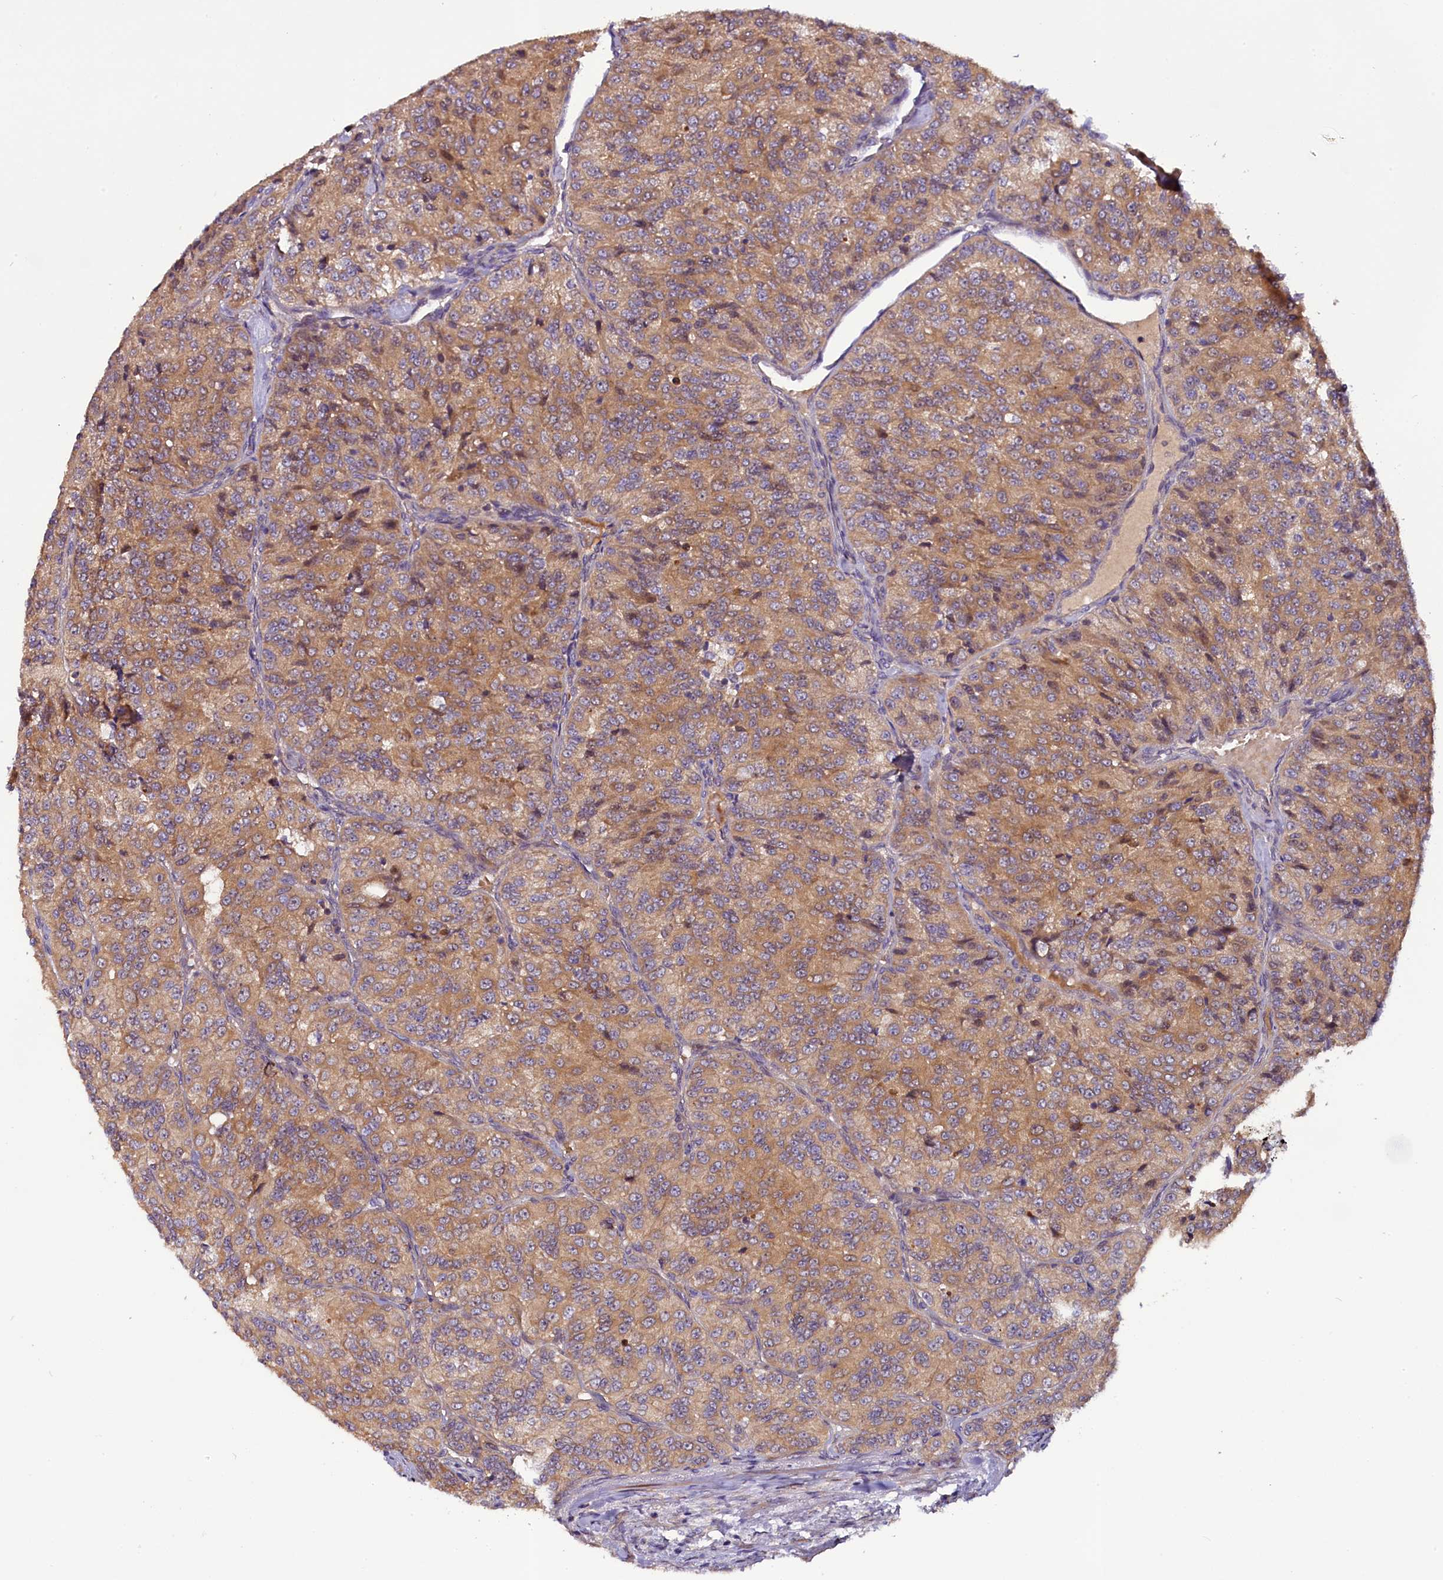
{"staining": {"intensity": "moderate", "quantity": ">75%", "location": "cytoplasmic/membranous"}, "tissue": "renal cancer", "cell_type": "Tumor cells", "image_type": "cancer", "snomed": [{"axis": "morphology", "description": "Adenocarcinoma, NOS"}, {"axis": "topography", "description": "Kidney"}], "caption": "DAB immunohistochemical staining of renal cancer exhibits moderate cytoplasmic/membranous protein staining in about >75% of tumor cells.", "gene": "RPUSD2", "patient": {"sex": "female", "age": 63}}